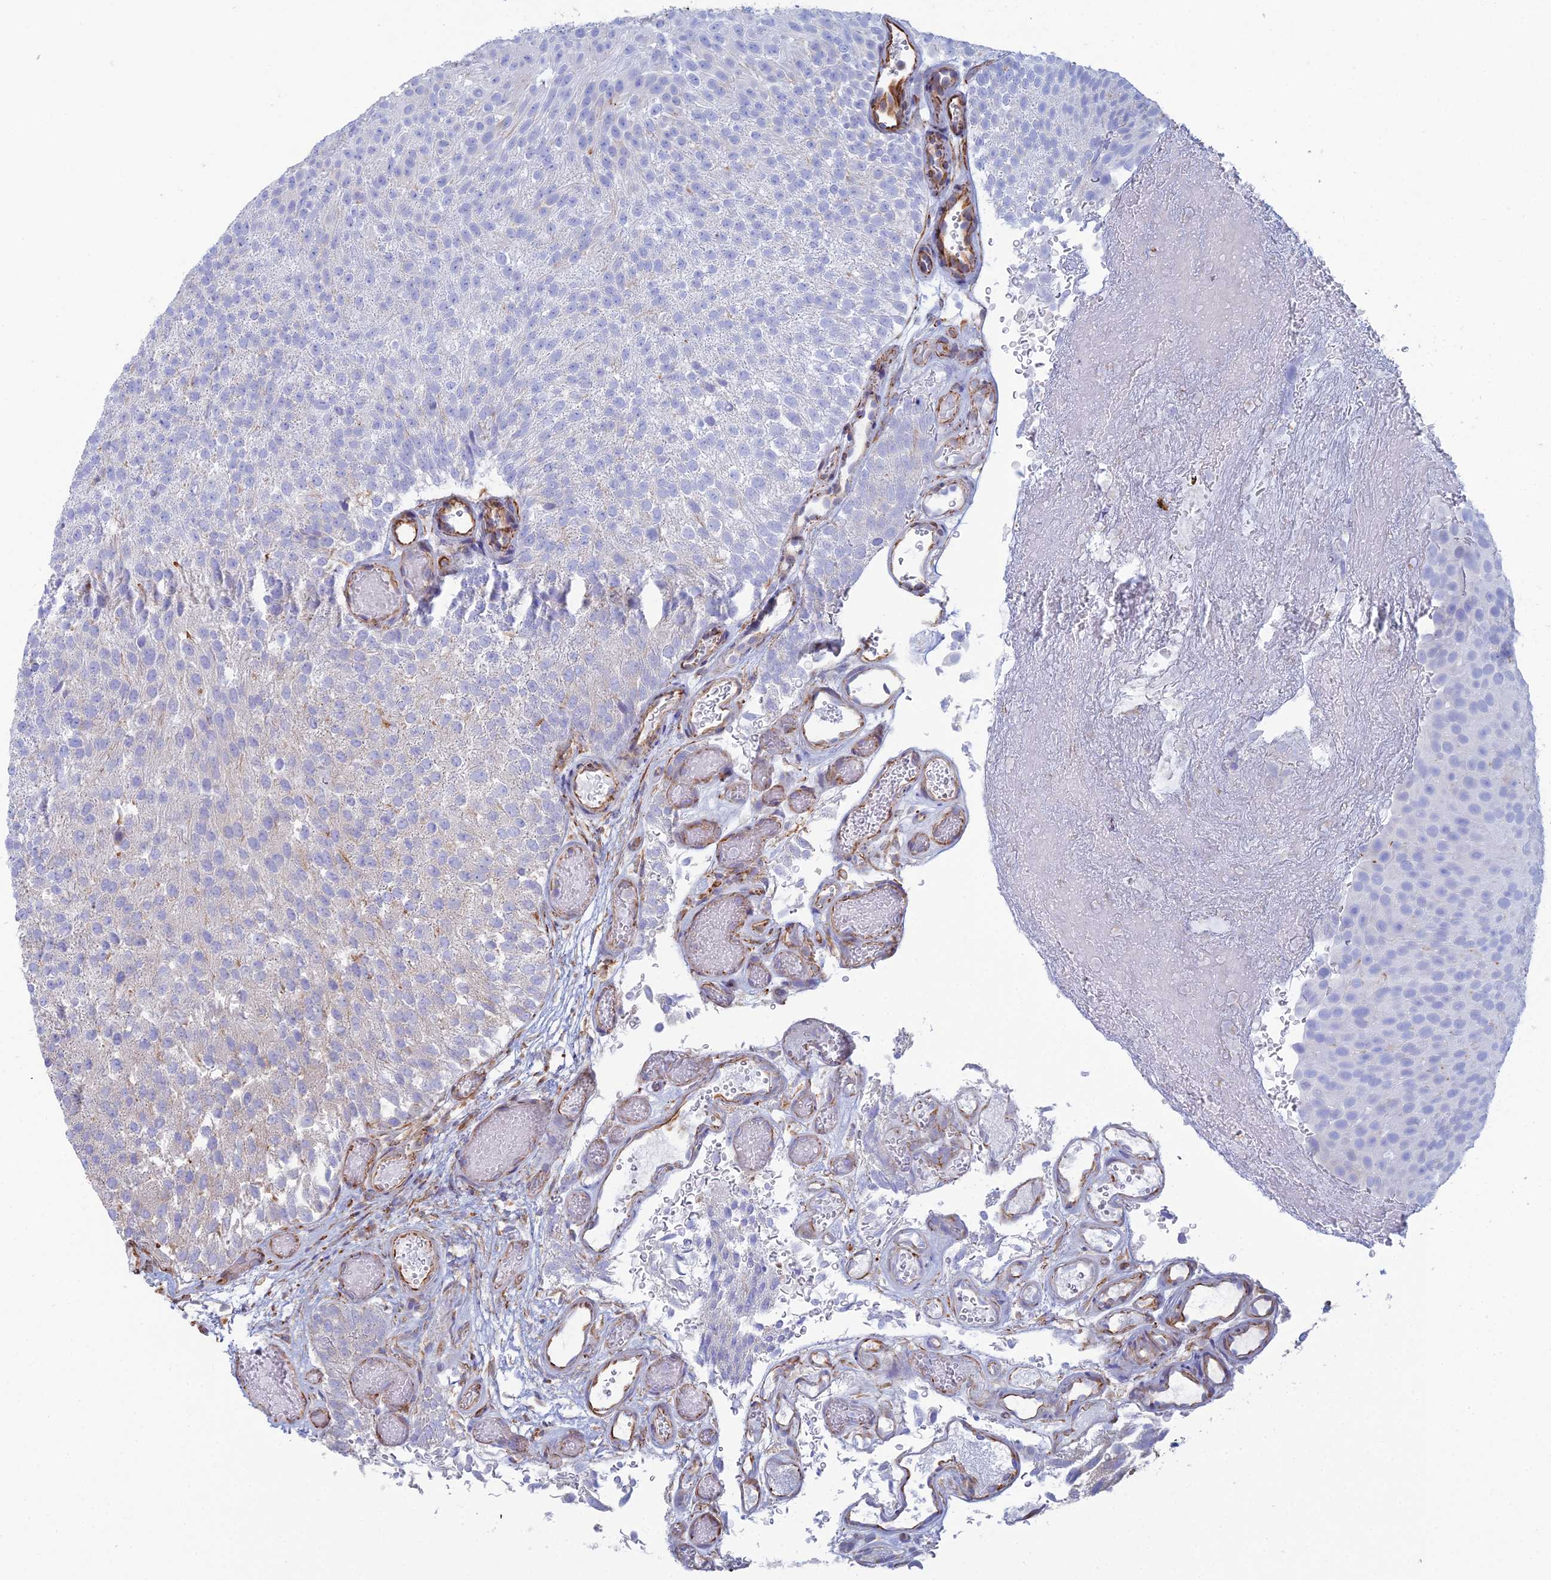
{"staining": {"intensity": "negative", "quantity": "none", "location": "none"}, "tissue": "urothelial cancer", "cell_type": "Tumor cells", "image_type": "cancer", "snomed": [{"axis": "morphology", "description": "Urothelial carcinoma, Low grade"}, {"axis": "topography", "description": "Urinary bladder"}], "caption": "Protein analysis of urothelial cancer demonstrates no significant staining in tumor cells. Nuclei are stained in blue.", "gene": "CLVS2", "patient": {"sex": "male", "age": 78}}